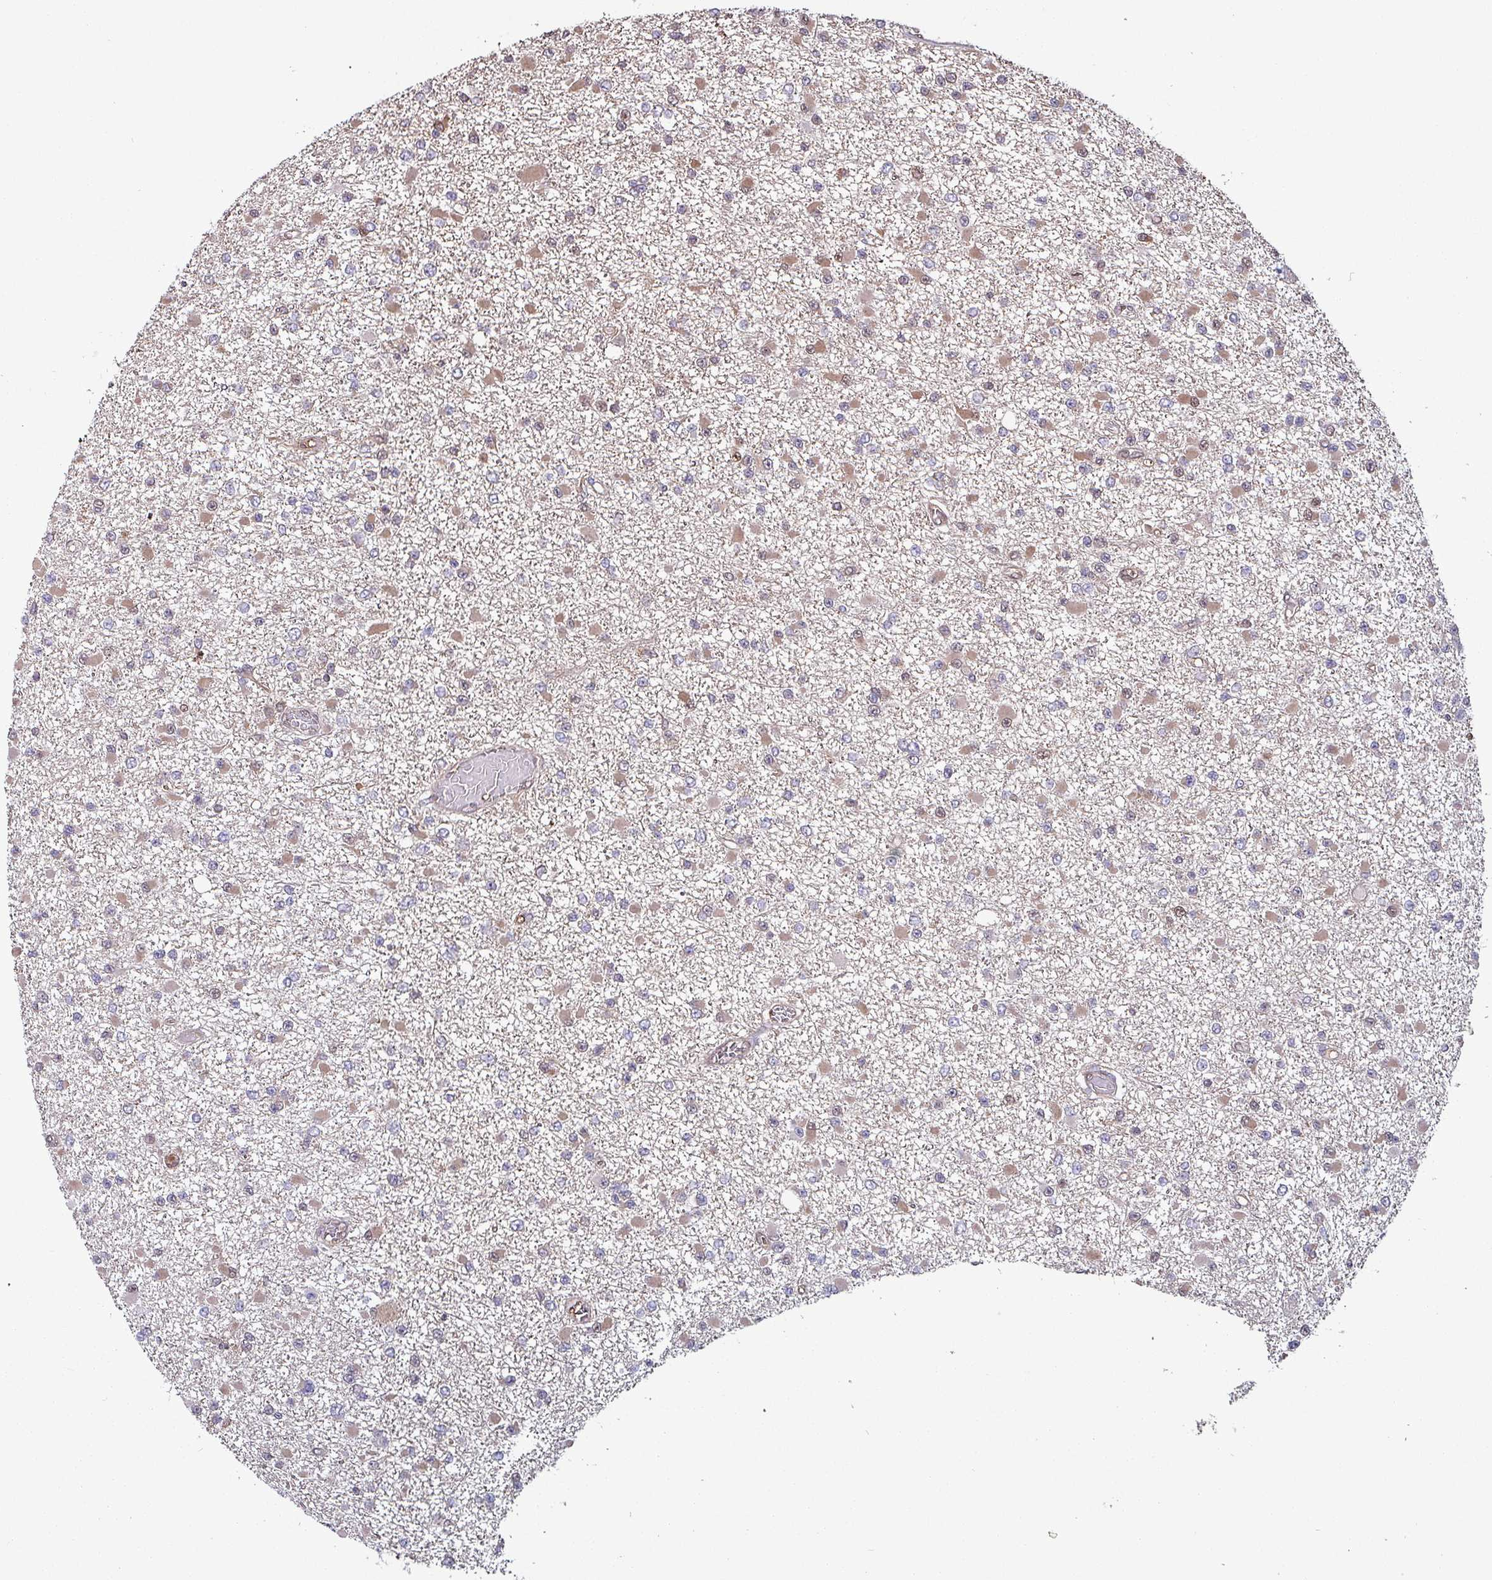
{"staining": {"intensity": "moderate", "quantity": "25%-75%", "location": "cytoplasmic/membranous,nuclear"}, "tissue": "glioma", "cell_type": "Tumor cells", "image_type": "cancer", "snomed": [{"axis": "morphology", "description": "Glioma, malignant, Low grade"}, {"axis": "topography", "description": "Brain"}], "caption": "This is a micrograph of immunohistochemistry (IHC) staining of low-grade glioma (malignant), which shows moderate positivity in the cytoplasmic/membranous and nuclear of tumor cells.", "gene": "PSMB8", "patient": {"sex": "female", "age": 22}}